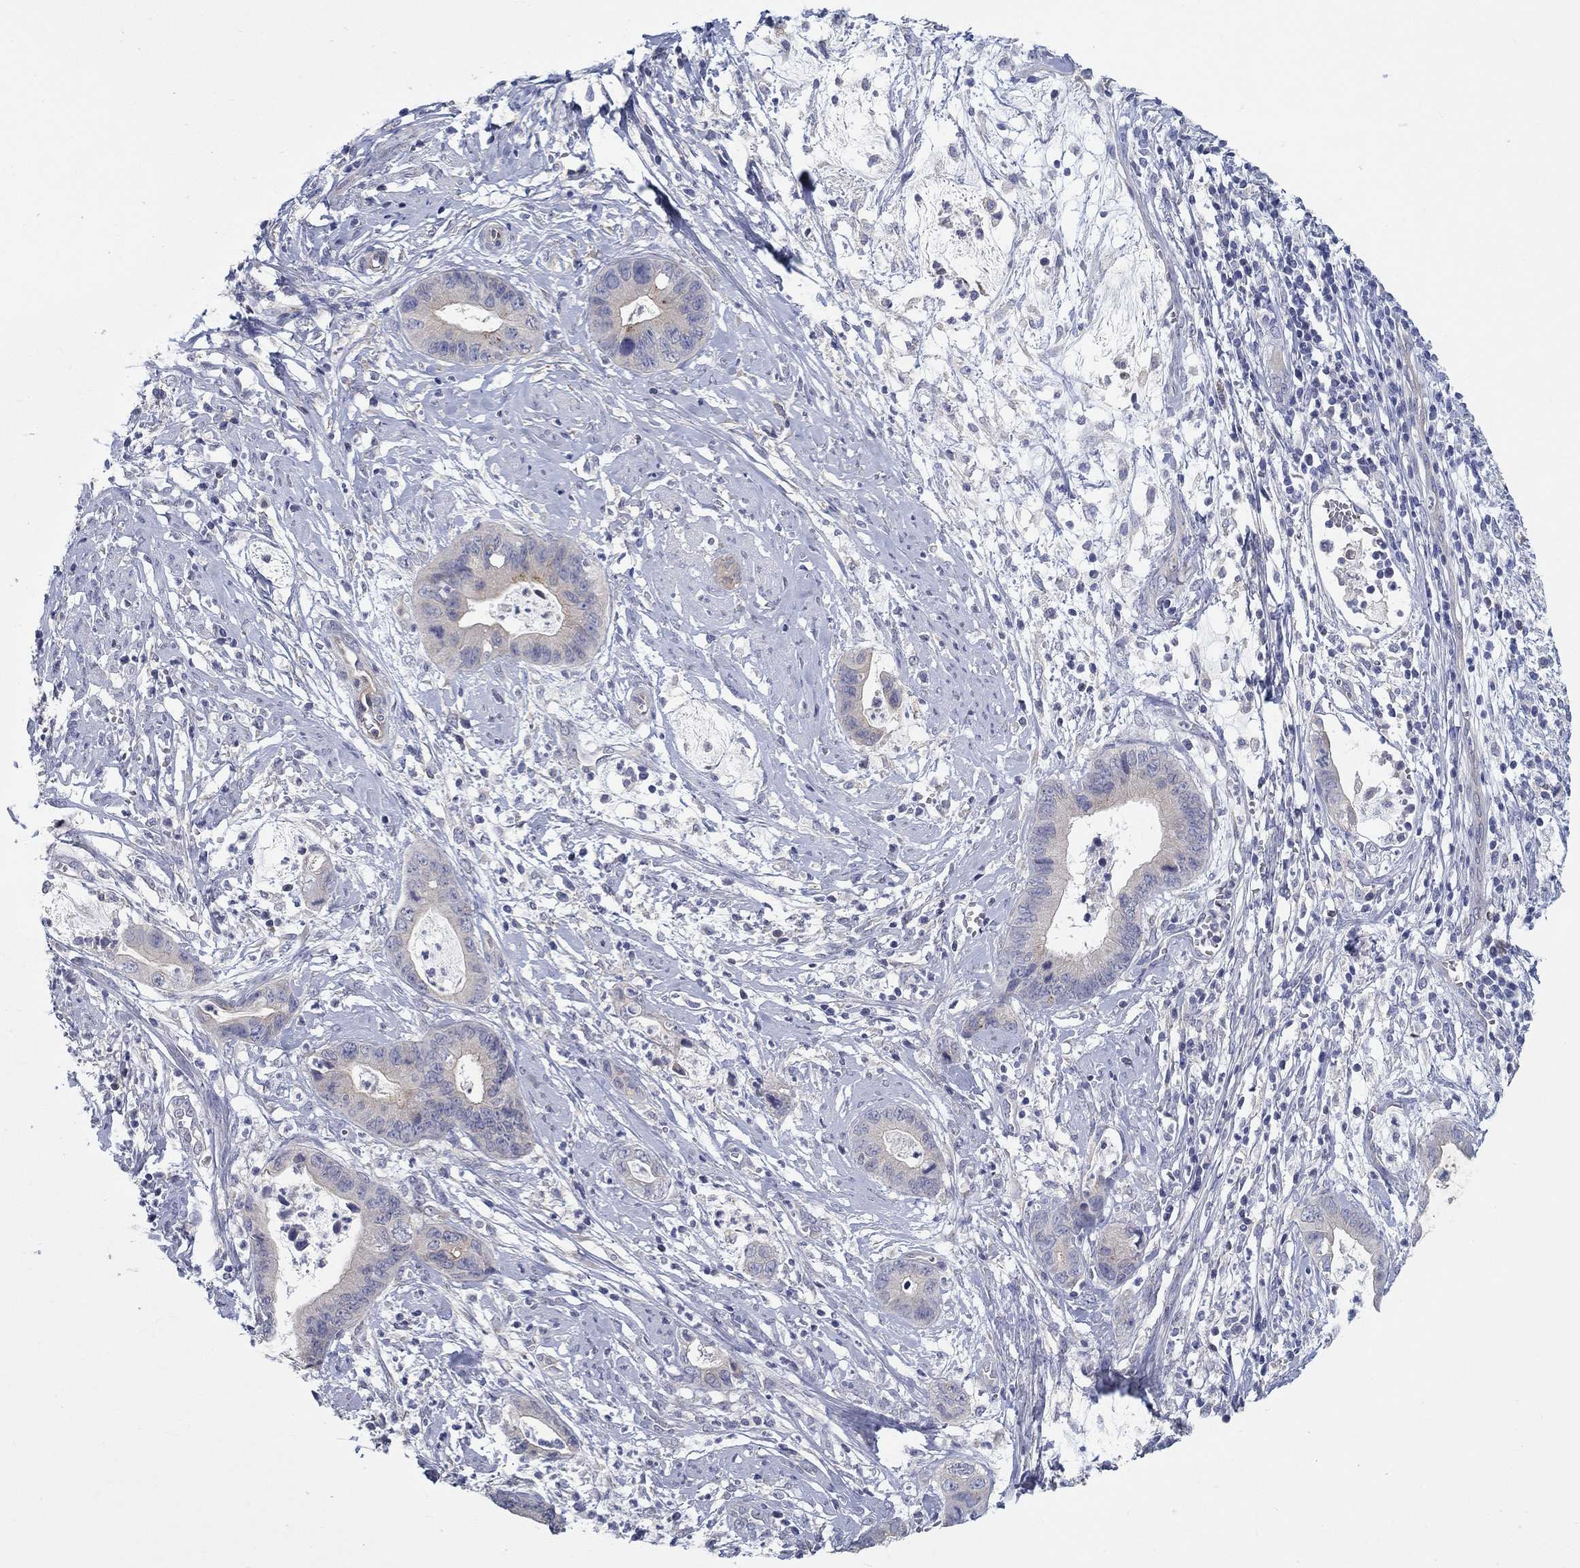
{"staining": {"intensity": "negative", "quantity": "none", "location": "none"}, "tissue": "cervical cancer", "cell_type": "Tumor cells", "image_type": "cancer", "snomed": [{"axis": "morphology", "description": "Adenocarcinoma, NOS"}, {"axis": "topography", "description": "Cervix"}], "caption": "Human adenocarcinoma (cervical) stained for a protein using immunohistochemistry shows no staining in tumor cells.", "gene": "ERMP1", "patient": {"sex": "female", "age": 44}}